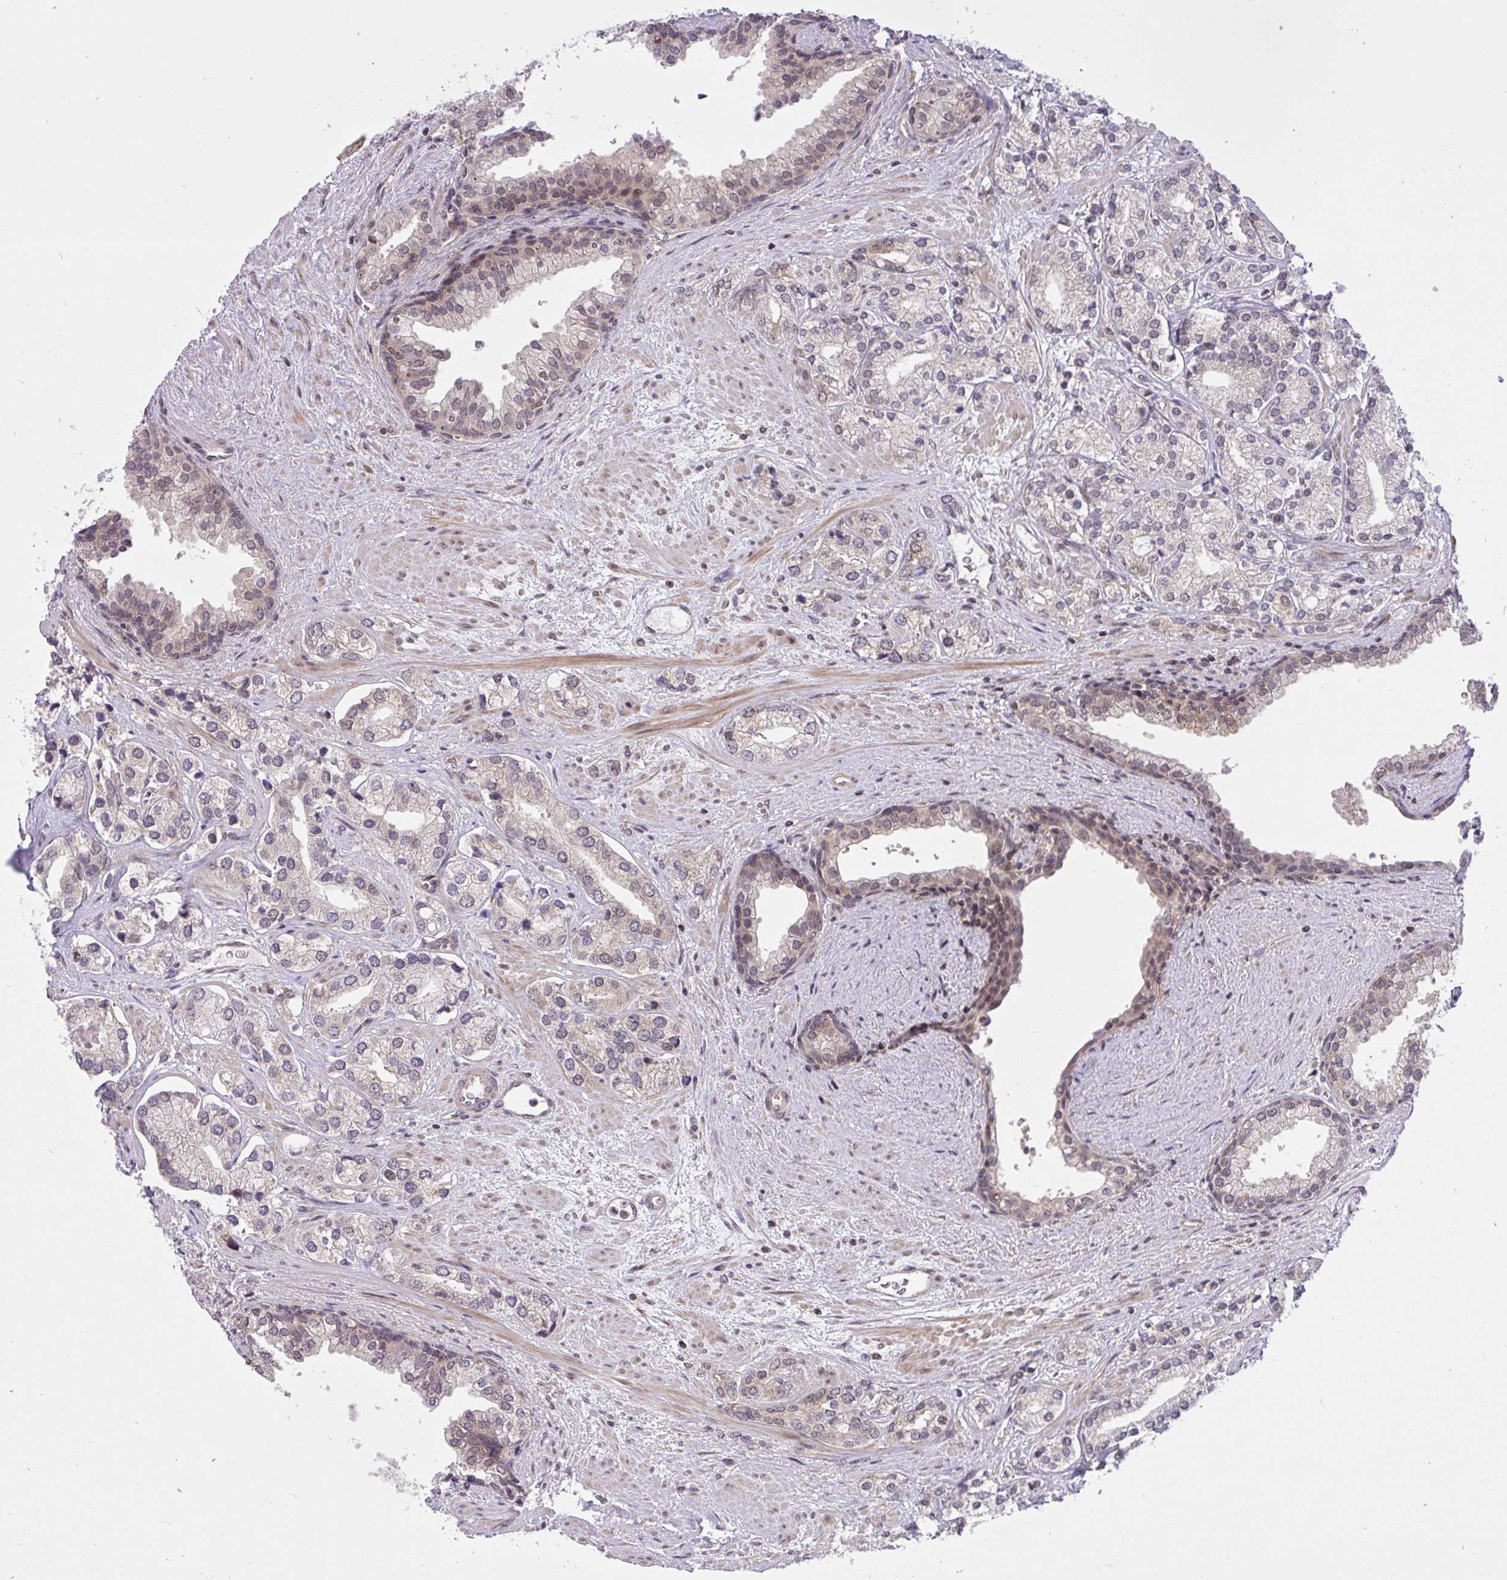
{"staining": {"intensity": "negative", "quantity": "none", "location": "none"}, "tissue": "prostate cancer", "cell_type": "Tumor cells", "image_type": "cancer", "snomed": [{"axis": "morphology", "description": "Adenocarcinoma, High grade"}, {"axis": "topography", "description": "Prostate"}], "caption": "Immunohistochemistry of prostate cancer (adenocarcinoma (high-grade)) reveals no expression in tumor cells.", "gene": "ERI1", "patient": {"sex": "male", "age": 58}}